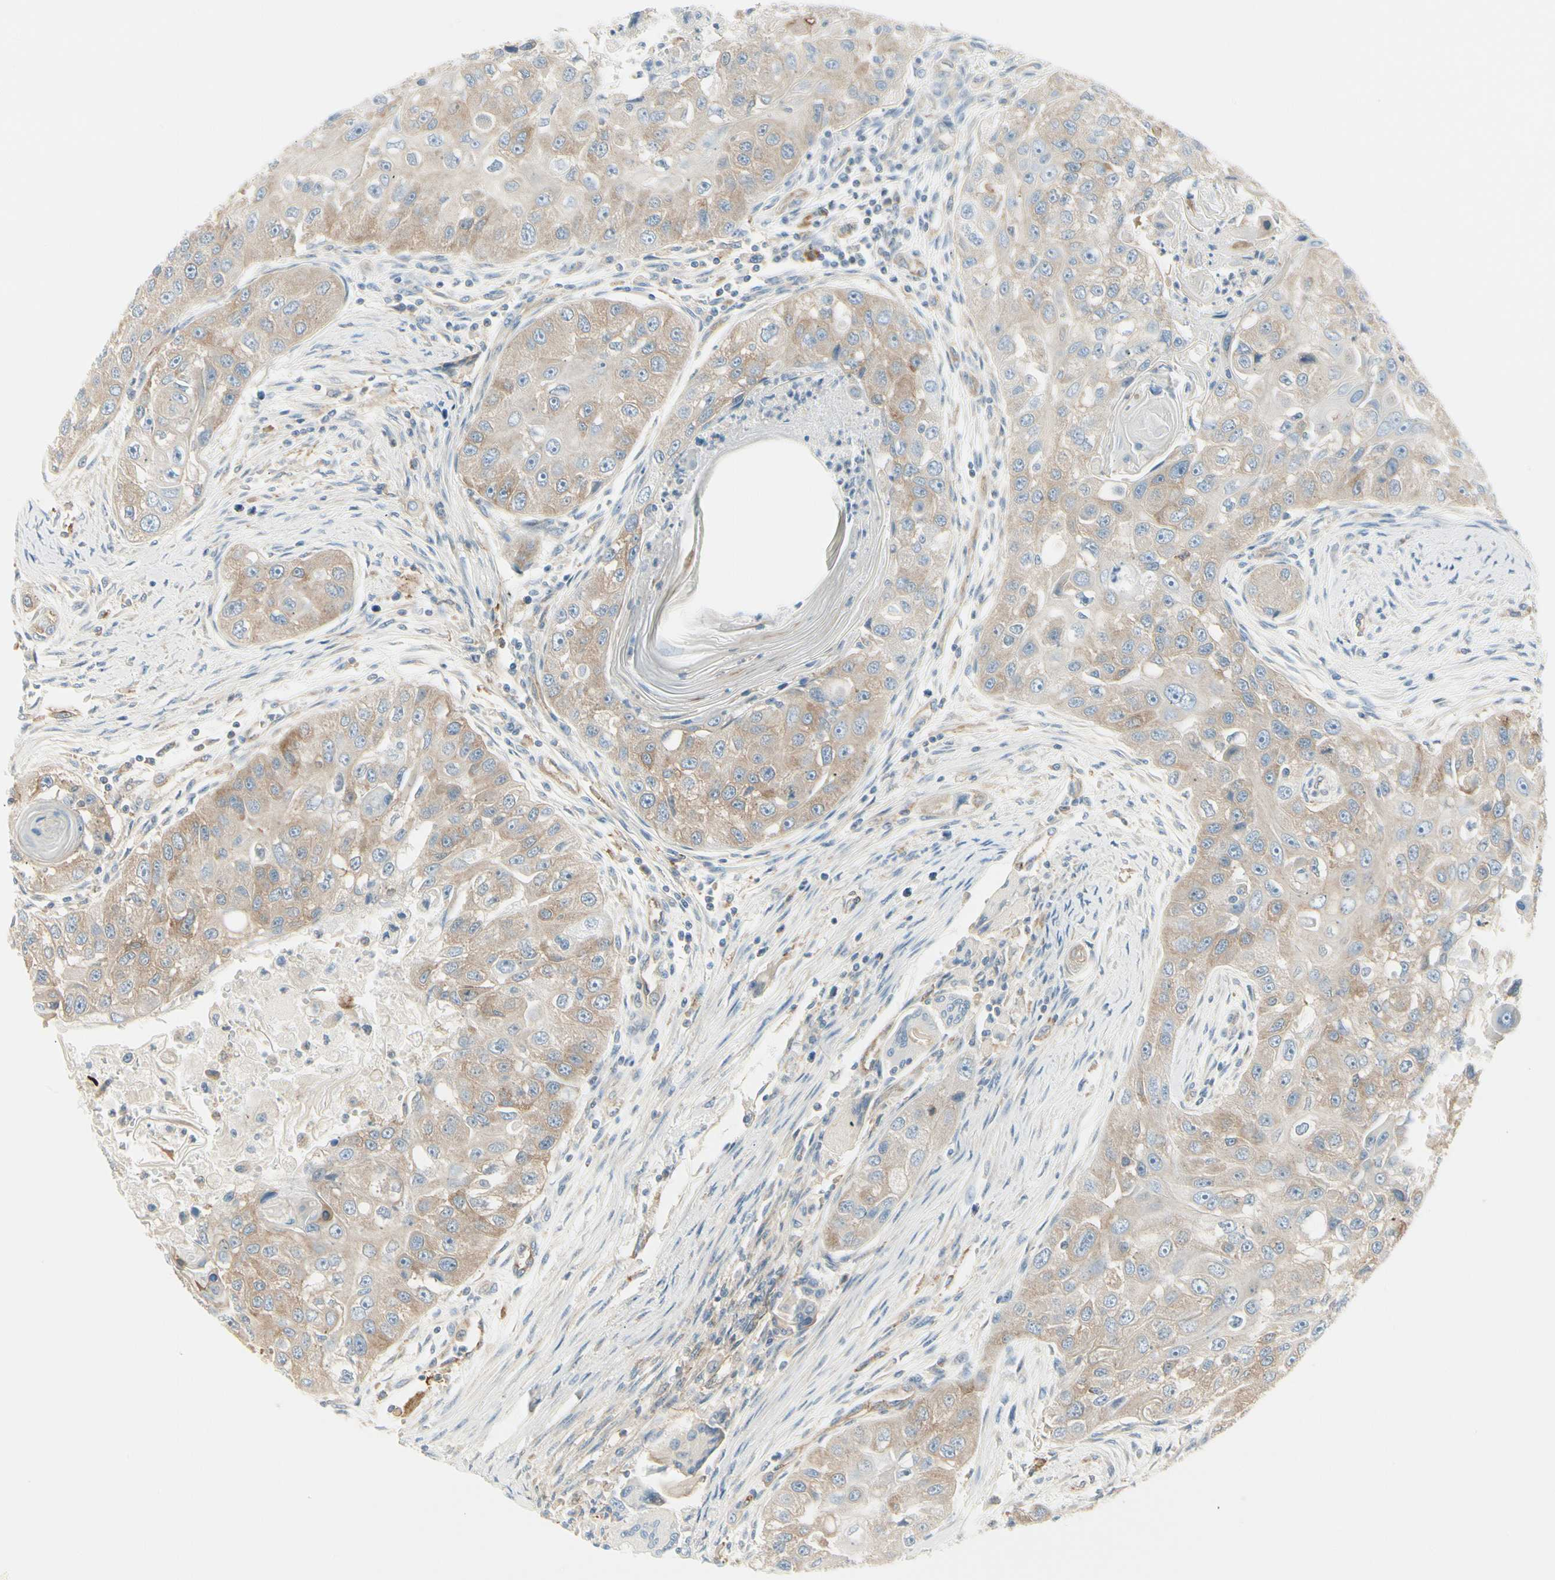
{"staining": {"intensity": "weak", "quantity": ">75%", "location": "cytoplasmic/membranous"}, "tissue": "head and neck cancer", "cell_type": "Tumor cells", "image_type": "cancer", "snomed": [{"axis": "morphology", "description": "Normal tissue, NOS"}, {"axis": "morphology", "description": "Squamous cell carcinoma, NOS"}, {"axis": "topography", "description": "Skeletal muscle"}, {"axis": "topography", "description": "Head-Neck"}], "caption": "DAB immunohistochemical staining of head and neck cancer shows weak cytoplasmic/membranous protein expression in approximately >75% of tumor cells. The protein is stained brown, and the nuclei are stained in blue (DAB IHC with brightfield microscopy, high magnification).", "gene": "AGFG1", "patient": {"sex": "male", "age": 51}}